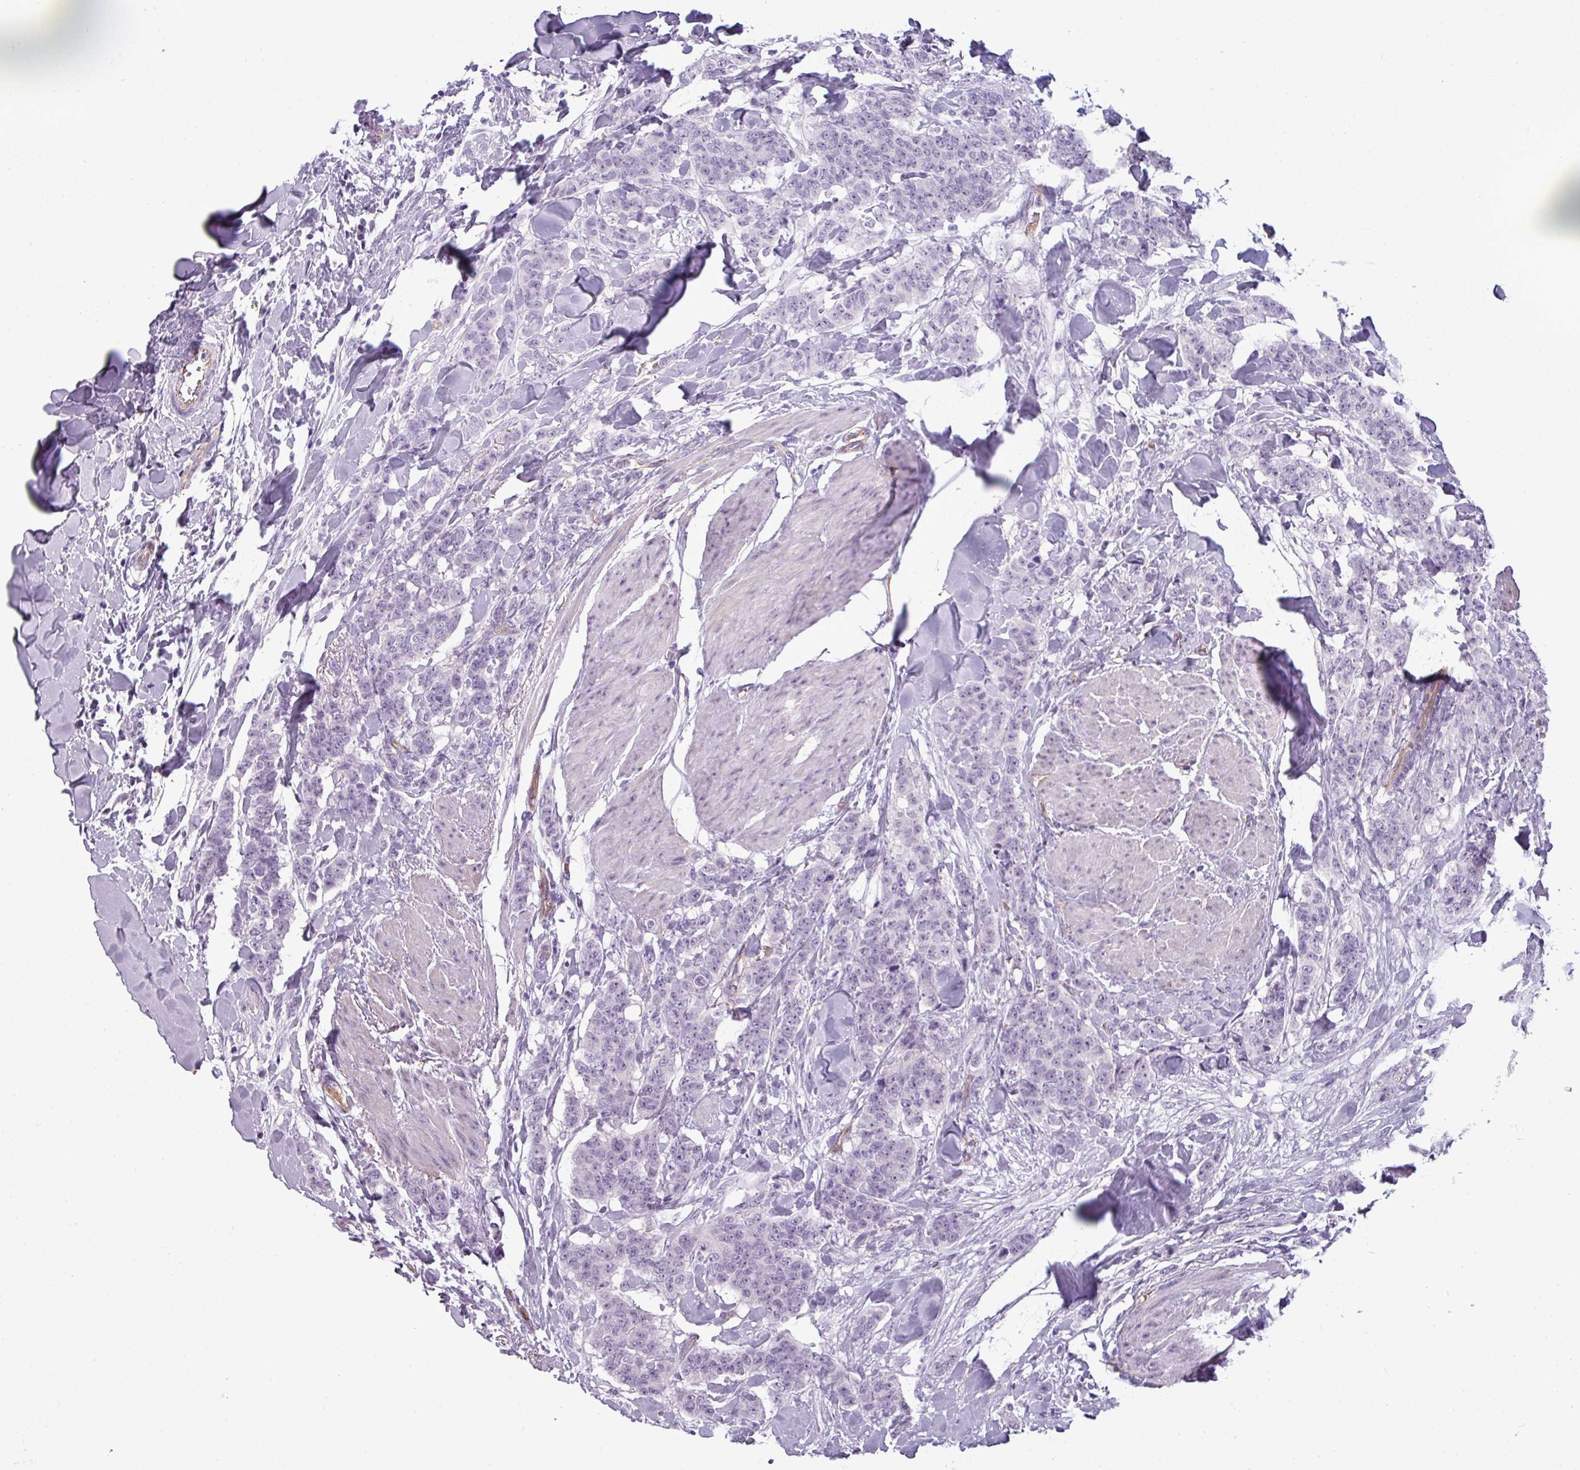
{"staining": {"intensity": "negative", "quantity": "none", "location": "none"}, "tissue": "breast cancer", "cell_type": "Tumor cells", "image_type": "cancer", "snomed": [{"axis": "morphology", "description": "Duct carcinoma"}, {"axis": "topography", "description": "Breast"}], "caption": "Immunohistochemistry (IHC) of breast cancer displays no expression in tumor cells.", "gene": "AREL1", "patient": {"sex": "female", "age": 40}}